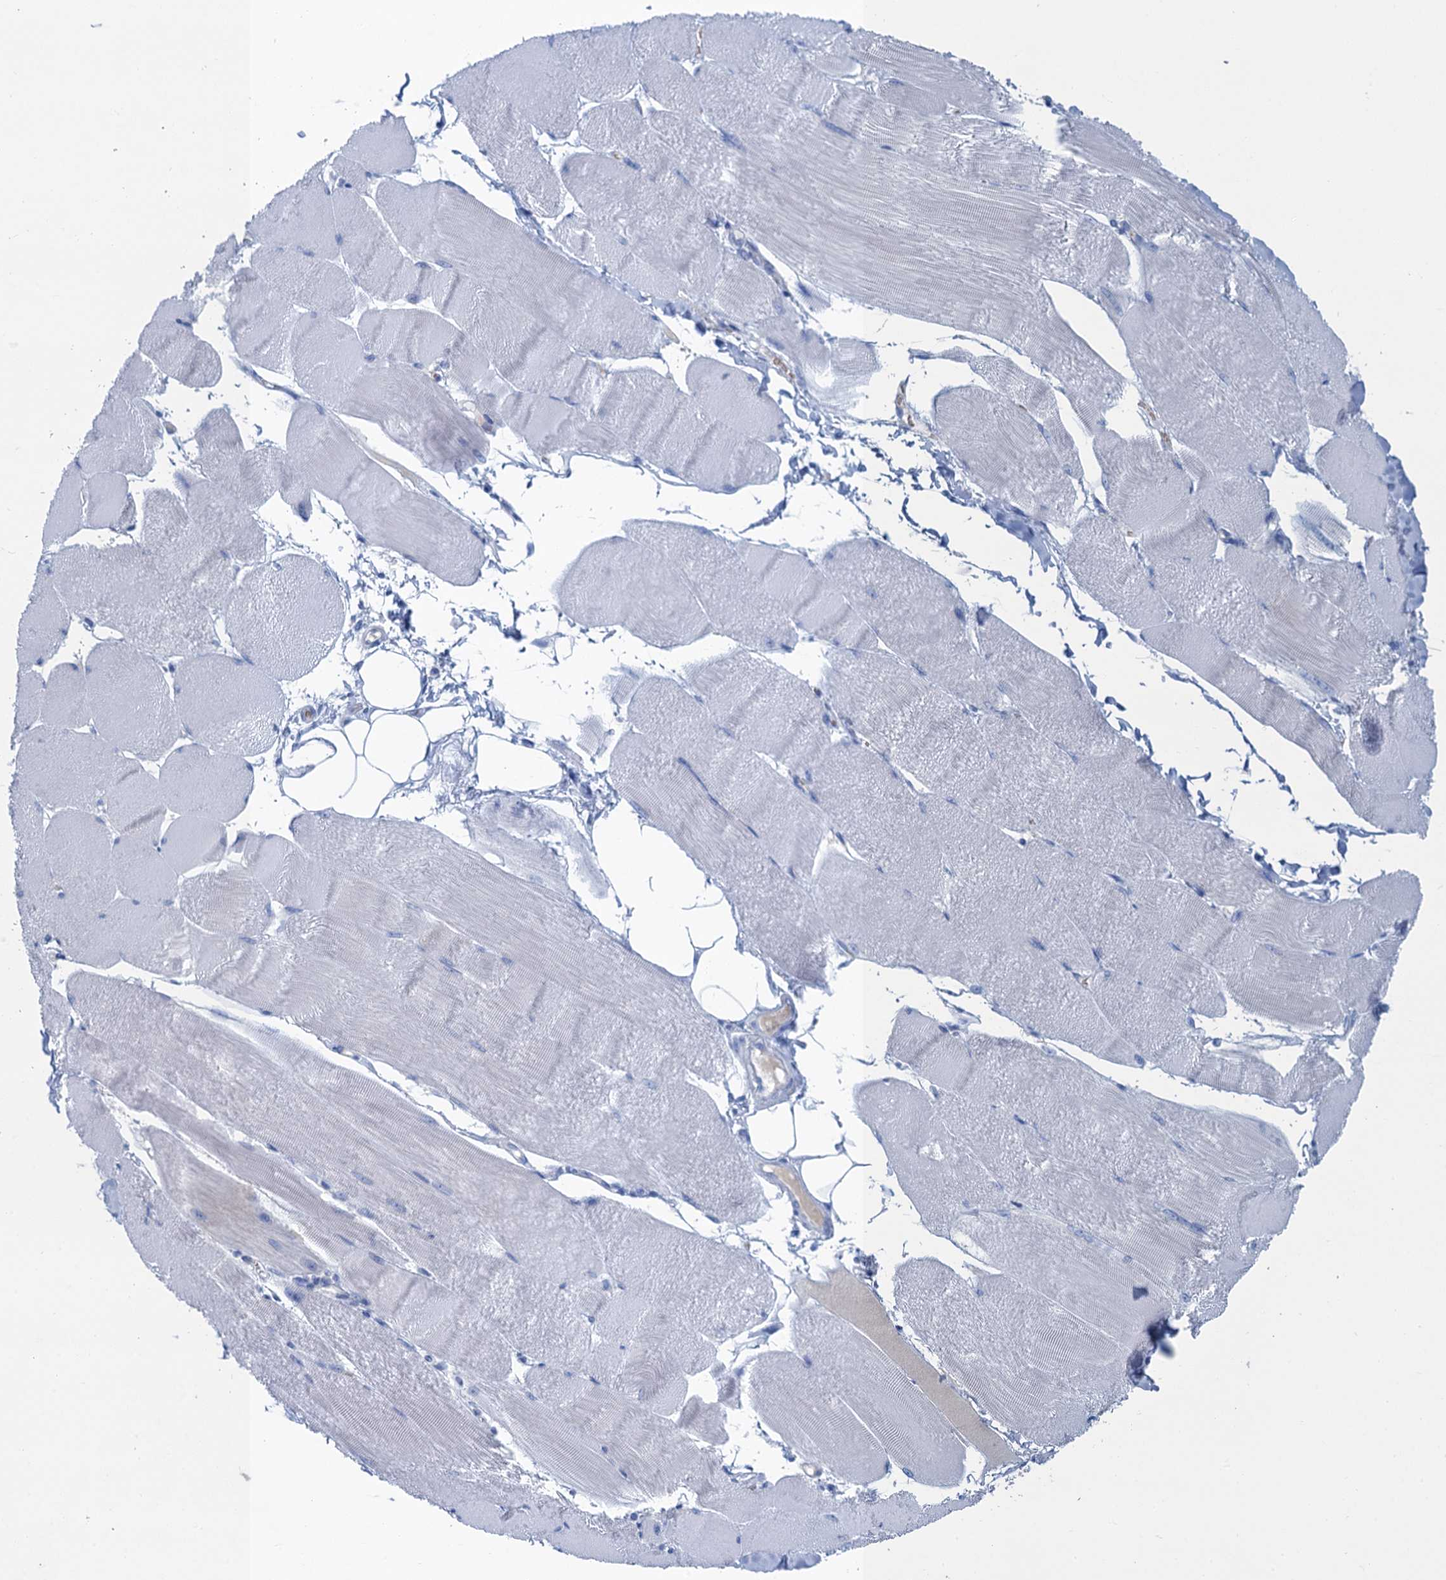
{"staining": {"intensity": "negative", "quantity": "none", "location": "none"}, "tissue": "skeletal muscle", "cell_type": "Myocytes", "image_type": "normal", "snomed": [{"axis": "morphology", "description": "Normal tissue, NOS"}, {"axis": "morphology", "description": "Basal cell carcinoma"}, {"axis": "topography", "description": "Skeletal muscle"}], "caption": "The immunohistochemistry (IHC) photomicrograph has no significant expression in myocytes of skeletal muscle. The staining was performed using DAB to visualize the protein expression in brown, while the nuclei were stained in blue with hematoxylin (Magnification: 20x).", "gene": "MYADML2", "patient": {"sex": "female", "age": 64}}